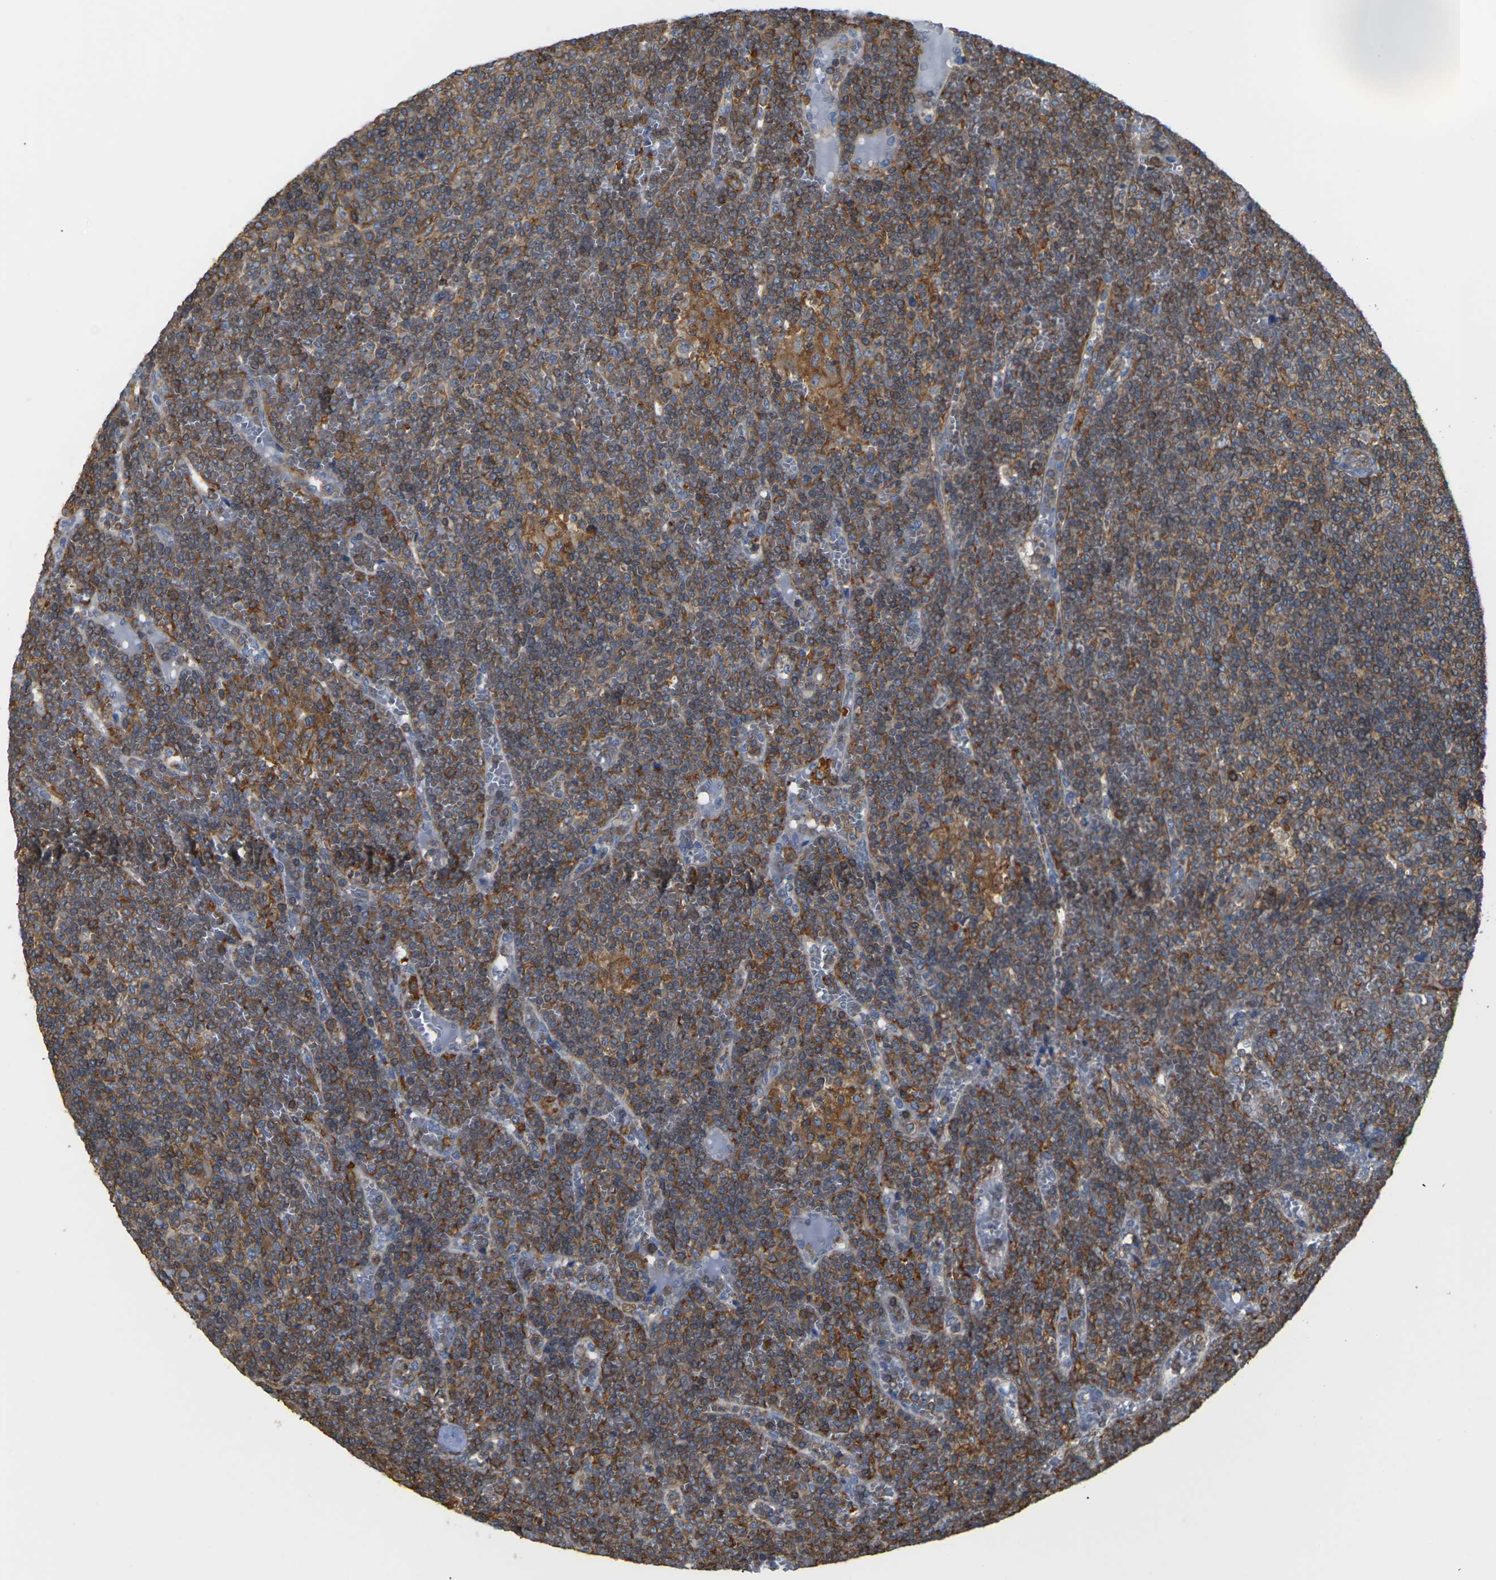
{"staining": {"intensity": "moderate", "quantity": "25%-75%", "location": "cytoplasmic/membranous"}, "tissue": "lymphoma", "cell_type": "Tumor cells", "image_type": "cancer", "snomed": [{"axis": "morphology", "description": "Malignant lymphoma, non-Hodgkin's type, Low grade"}, {"axis": "topography", "description": "Spleen"}], "caption": "The immunohistochemical stain highlights moderate cytoplasmic/membranous expression in tumor cells of lymphoma tissue.", "gene": "IQGAP1", "patient": {"sex": "female", "age": 19}}